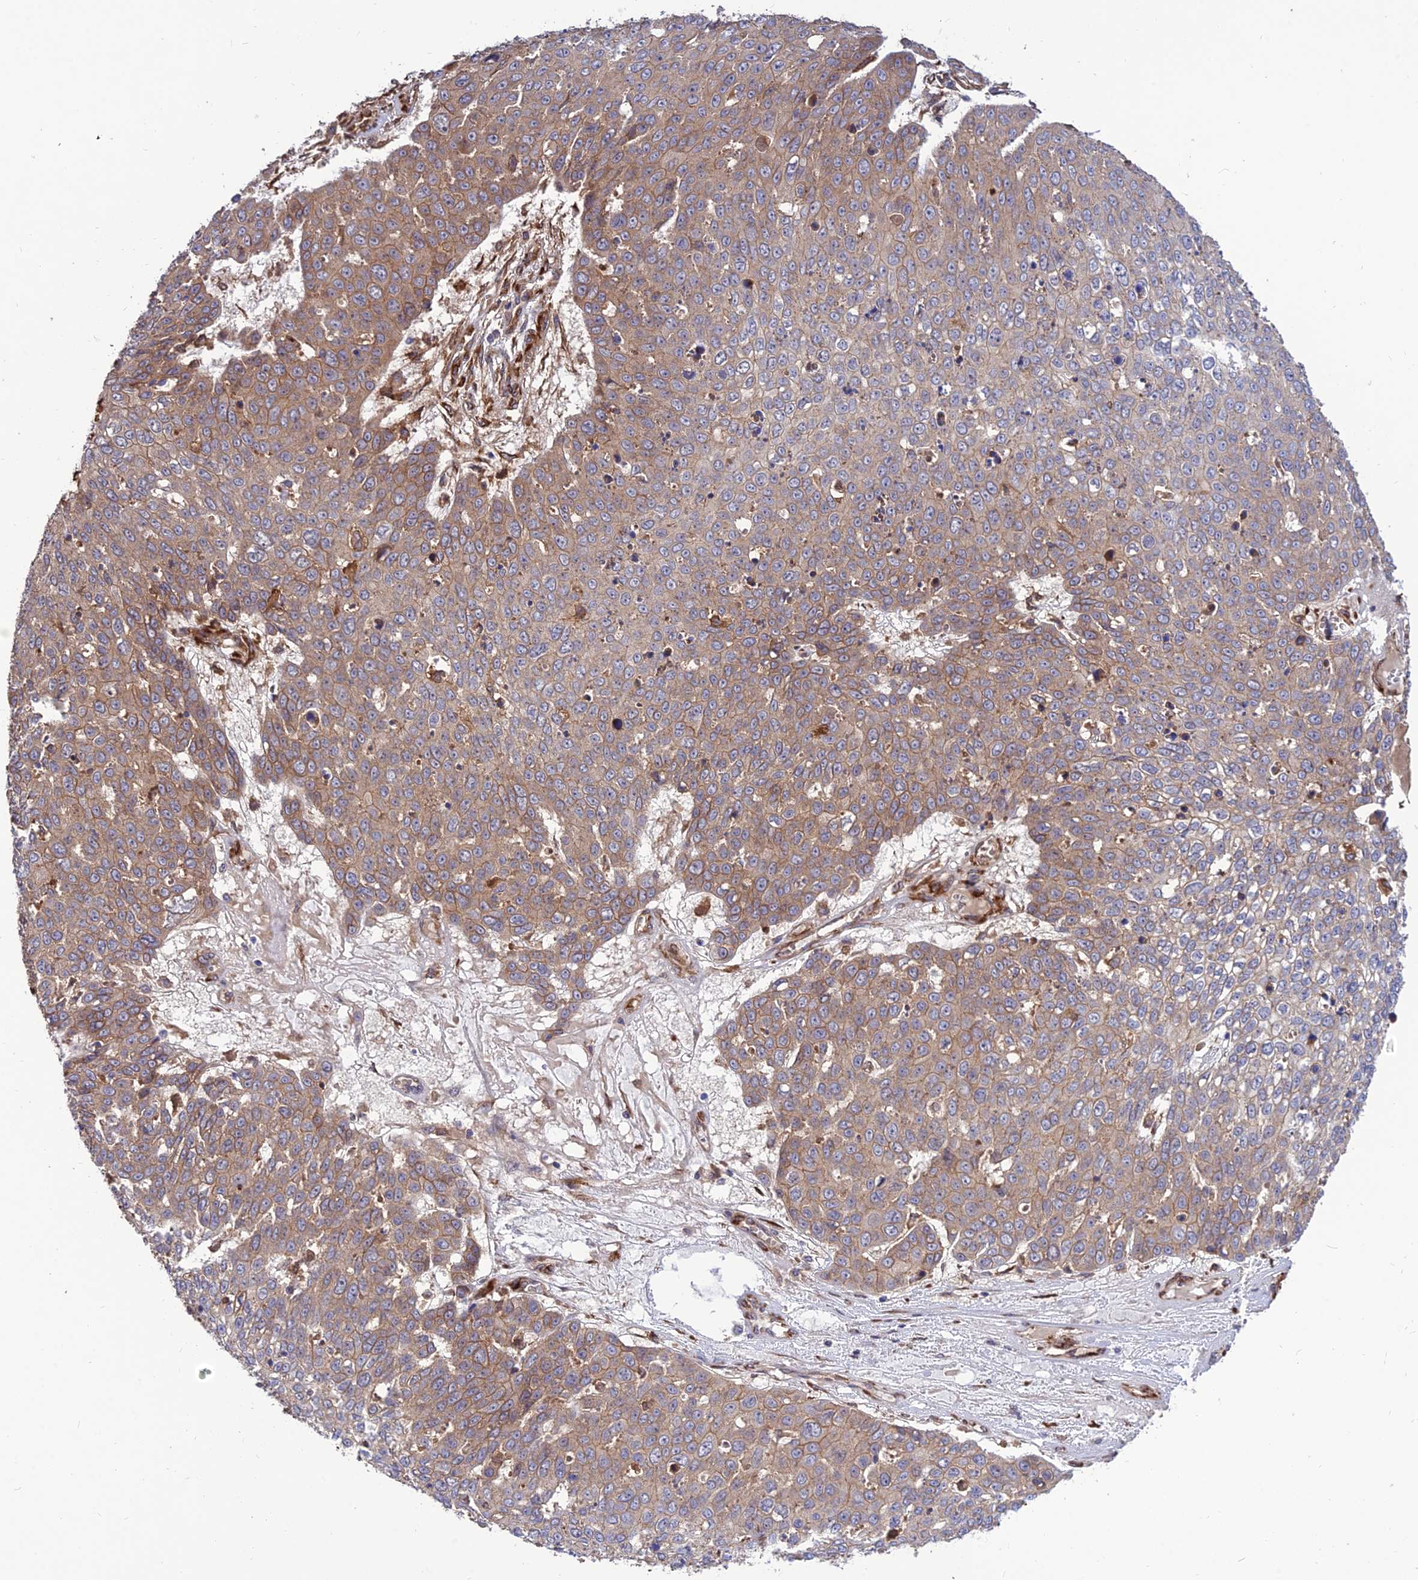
{"staining": {"intensity": "moderate", "quantity": "25%-75%", "location": "cytoplasmic/membranous"}, "tissue": "skin cancer", "cell_type": "Tumor cells", "image_type": "cancer", "snomed": [{"axis": "morphology", "description": "Squamous cell carcinoma, NOS"}, {"axis": "topography", "description": "Skin"}], "caption": "IHC (DAB) staining of human skin squamous cell carcinoma reveals moderate cytoplasmic/membranous protein staining in approximately 25%-75% of tumor cells. (IHC, brightfield microscopy, high magnification).", "gene": "CRTAP", "patient": {"sex": "male", "age": 71}}